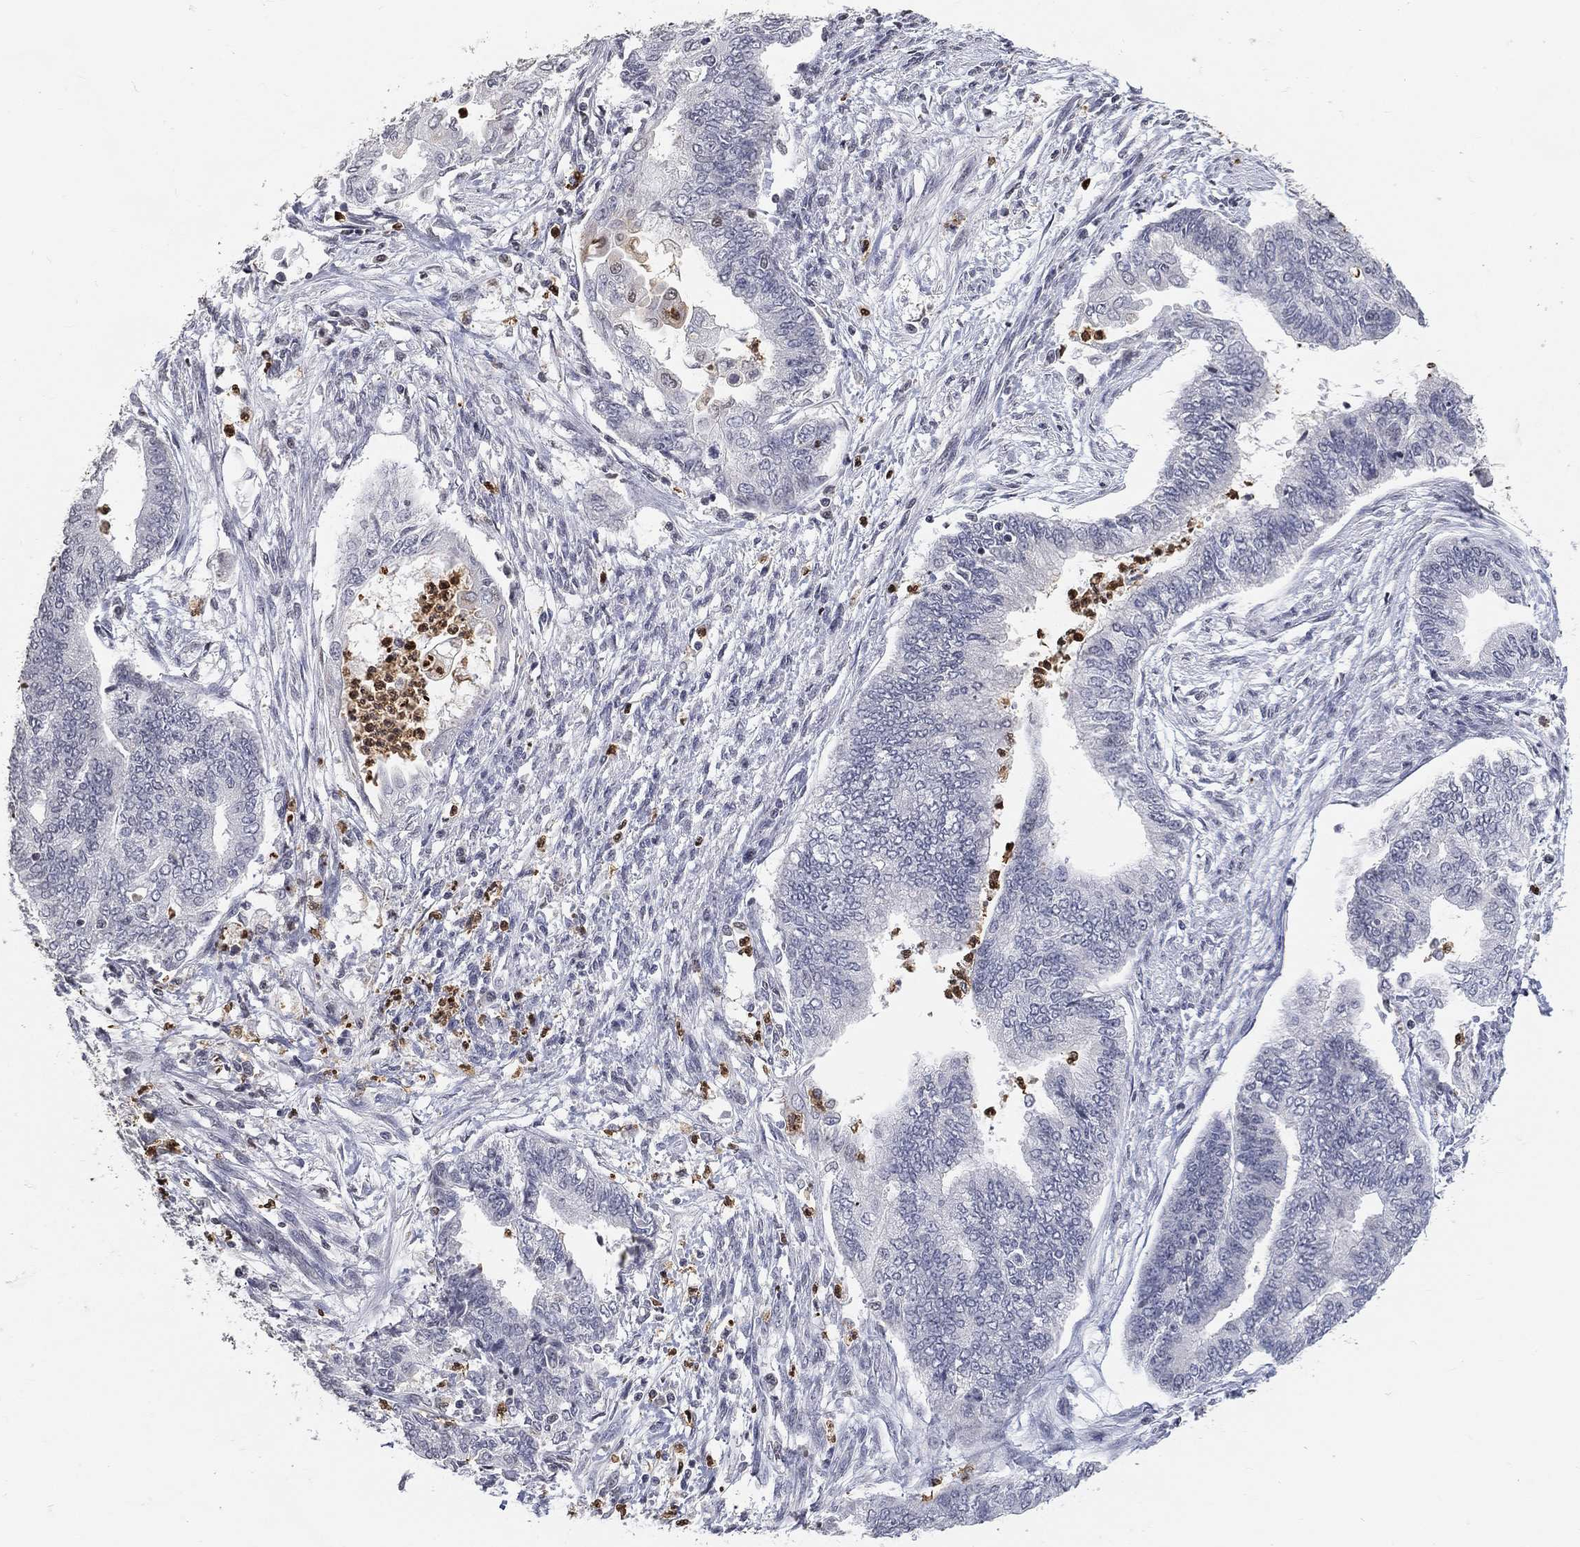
{"staining": {"intensity": "negative", "quantity": "none", "location": "none"}, "tissue": "endometrial cancer", "cell_type": "Tumor cells", "image_type": "cancer", "snomed": [{"axis": "morphology", "description": "Adenocarcinoma, NOS"}, {"axis": "topography", "description": "Endometrium"}], "caption": "An immunohistochemistry (IHC) histopathology image of endometrial cancer (adenocarcinoma) is shown. There is no staining in tumor cells of endometrial cancer (adenocarcinoma). (DAB (3,3'-diaminobenzidine) immunohistochemistry with hematoxylin counter stain).", "gene": "ARG1", "patient": {"sex": "female", "age": 65}}